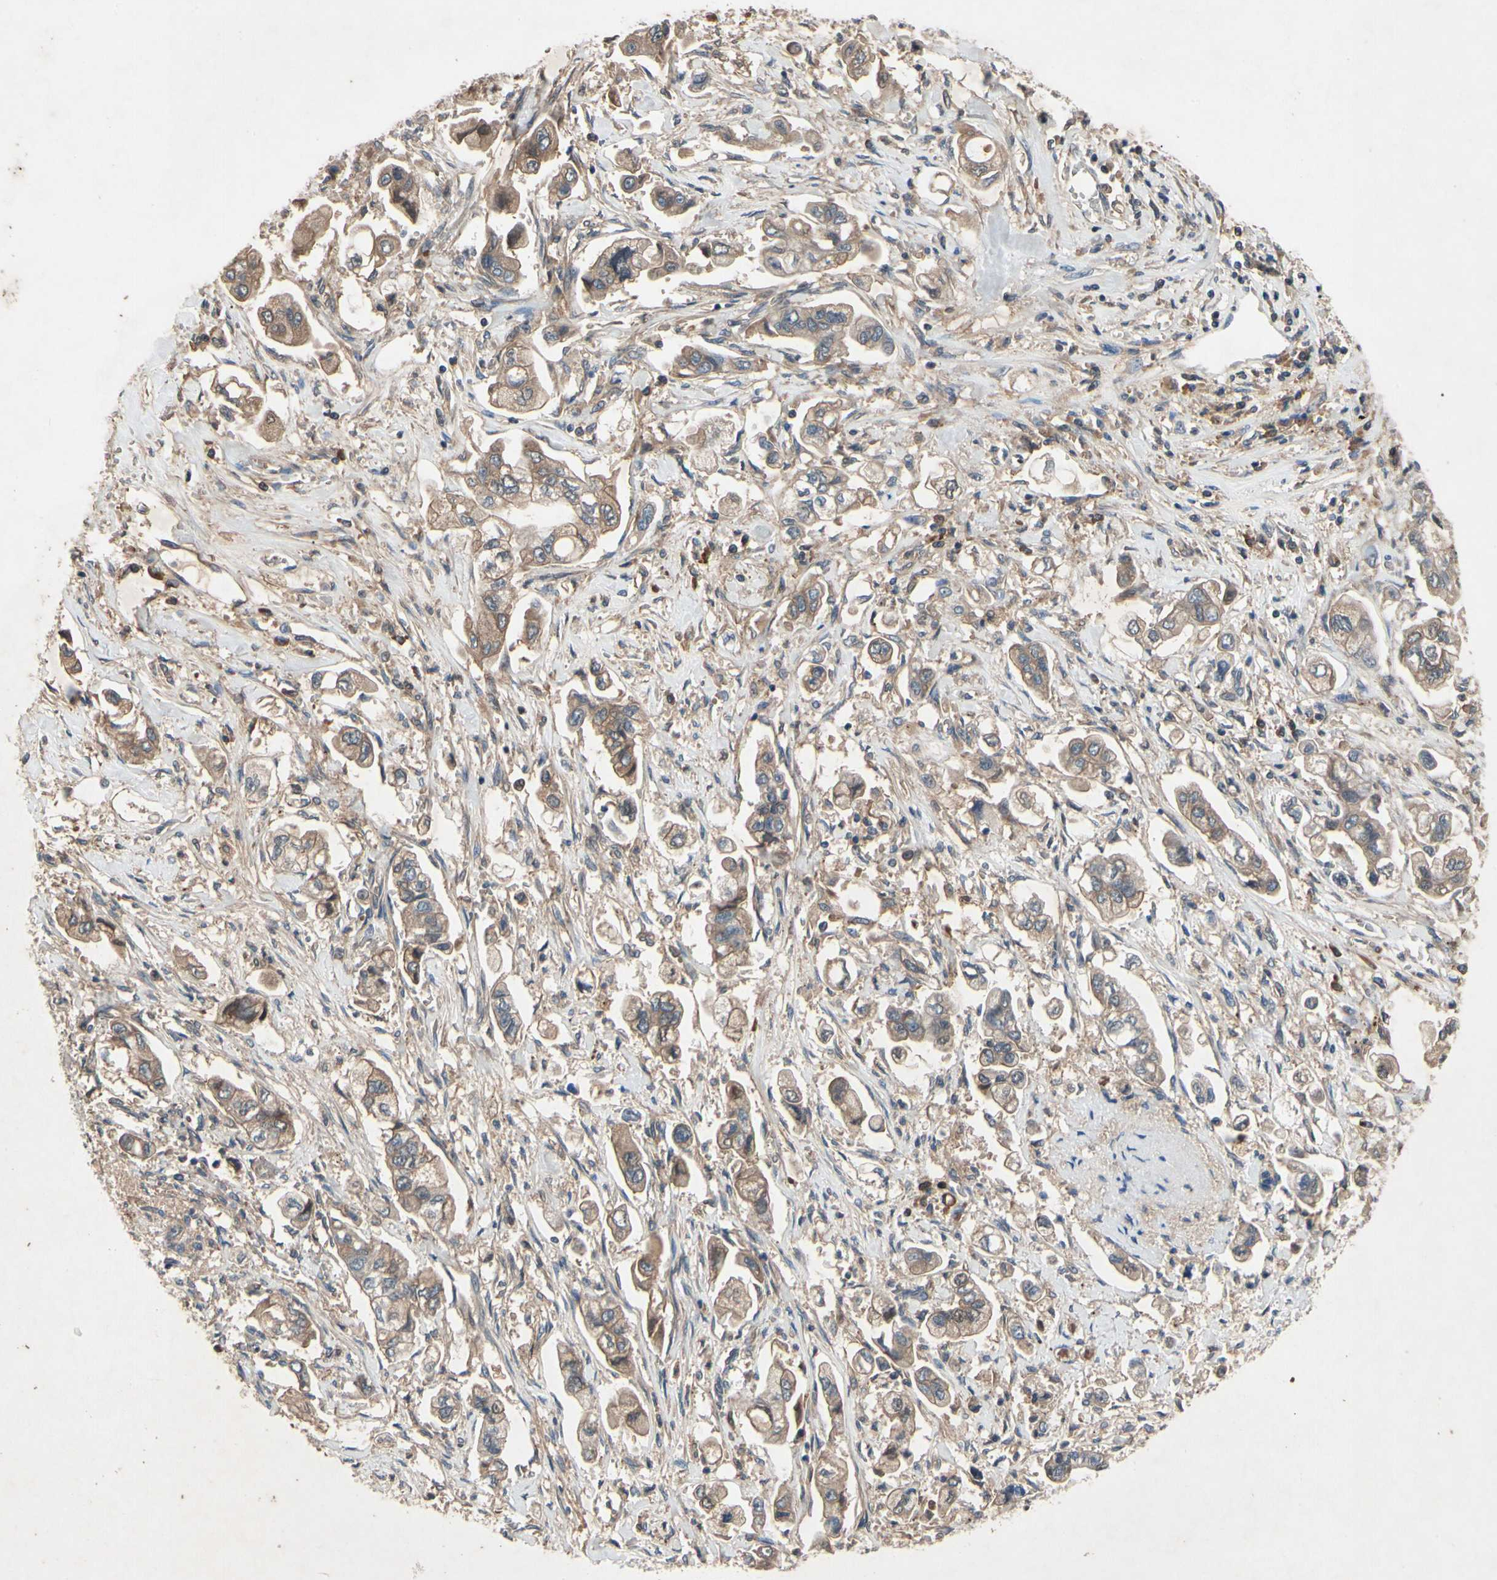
{"staining": {"intensity": "weak", "quantity": ">75%", "location": "cytoplasmic/membranous"}, "tissue": "stomach cancer", "cell_type": "Tumor cells", "image_type": "cancer", "snomed": [{"axis": "morphology", "description": "Adenocarcinoma, NOS"}, {"axis": "topography", "description": "Stomach"}], "caption": "Approximately >75% of tumor cells in adenocarcinoma (stomach) reveal weak cytoplasmic/membranous protein expression as visualized by brown immunohistochemical staining.", "gene": "IL1RL1", "patient": {"sex": "male", "age": 62}}